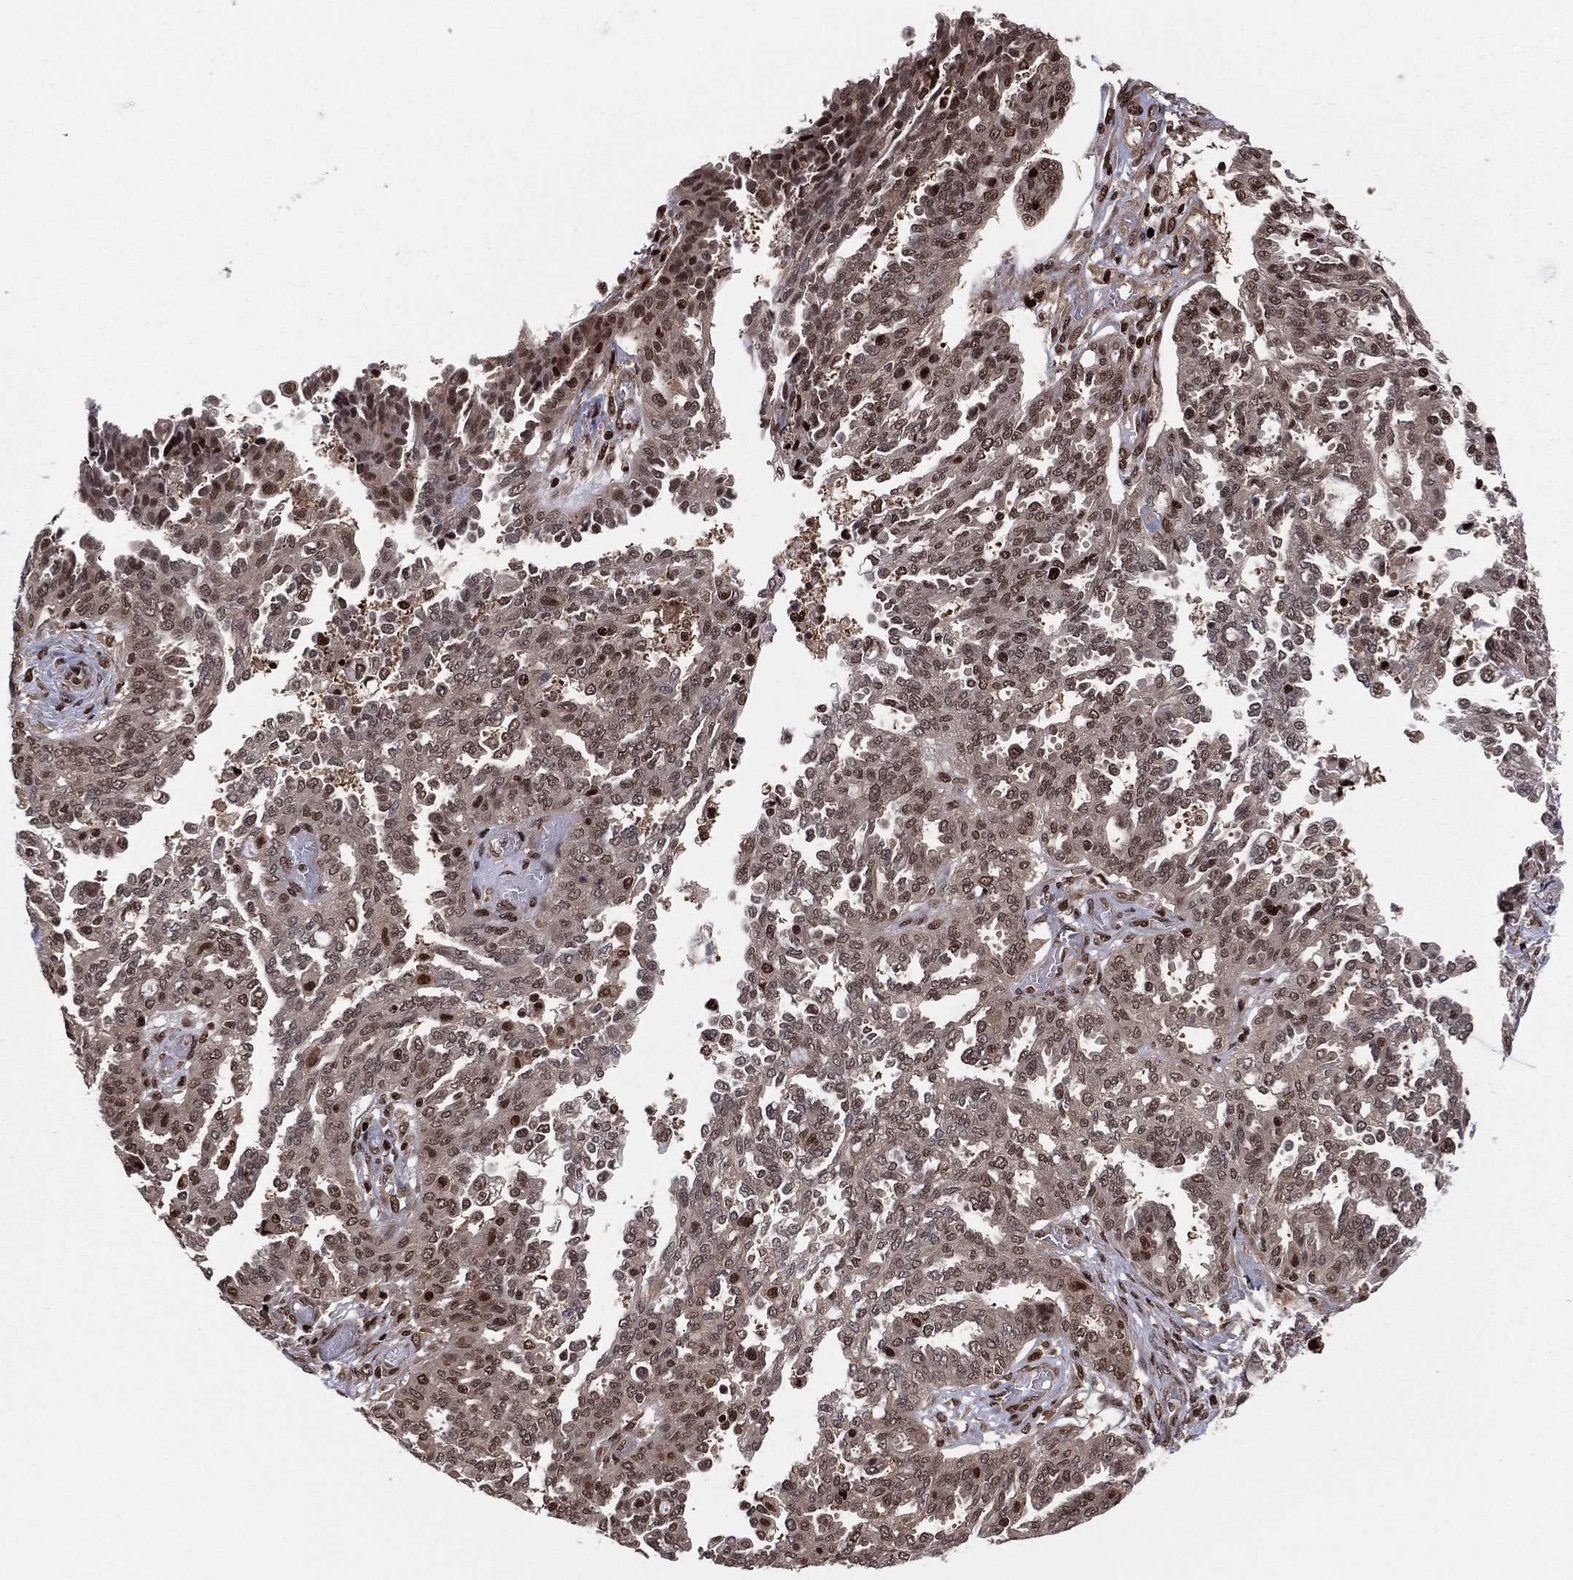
{"staining": {"intensity": "moderate", "quantity": ">75%", "location": "cytoplasmic/membranous,nuclear"}, "tissue": "ovarian cancer", "cell_type": "Tumor cells", "image_type": "cancer", "snomed": [{"axis": "morphology", "description": "Cystadenocarcinoma, serous, NOS"}, {"axis": "topography", "description": "Ovary"}], "caption": "Human serous cystadenocarcinoma (ovarian) stained for a protein (brown) shows moderate cytoplasmic/membranous and nuclear positive positivity in approximately >75% of tumor cells.", "gene": "PSMA1", "patient": {"sex": "female", "age": 67}}